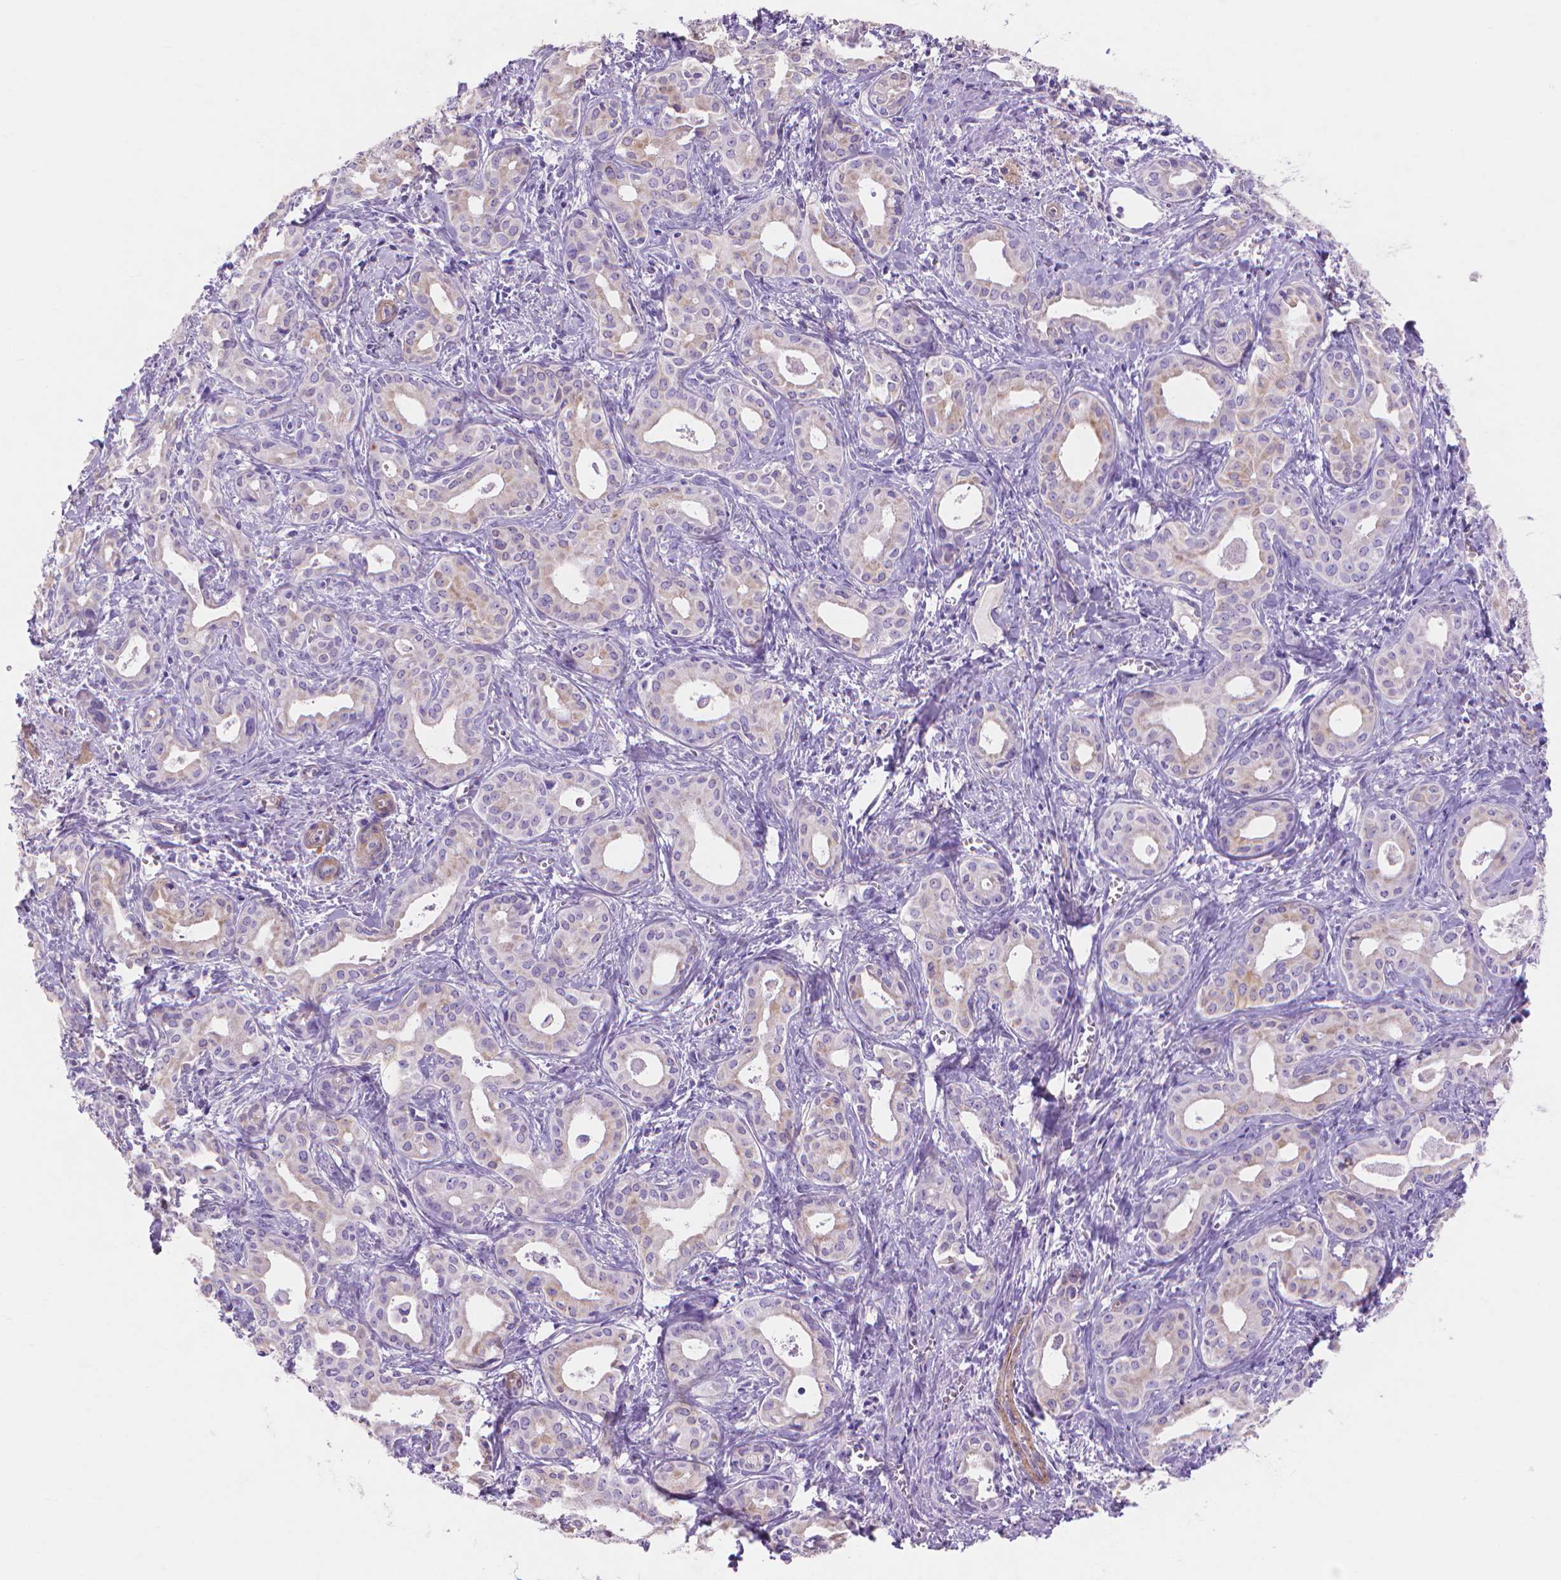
{"staining": {"intensity": "weak", "quantity": "<25%", "location": "cytoplasmic/membranous"}, "tissue": "liver cancer", "cell_type": "Tumor cells", "image_type": "cancer", "snomed": [{"axis": "morphology", "description": "Cholangiocarcinoma"}, {"axis": "topography", "description": "Liver"}], "caption": "Photomicrograph shows no protein staining in tumor cells of liver cancer (cholangiocarcinoma) tissue.", "gene": "MBLAC1", "patient": {"sex": "female", "age": 65}}